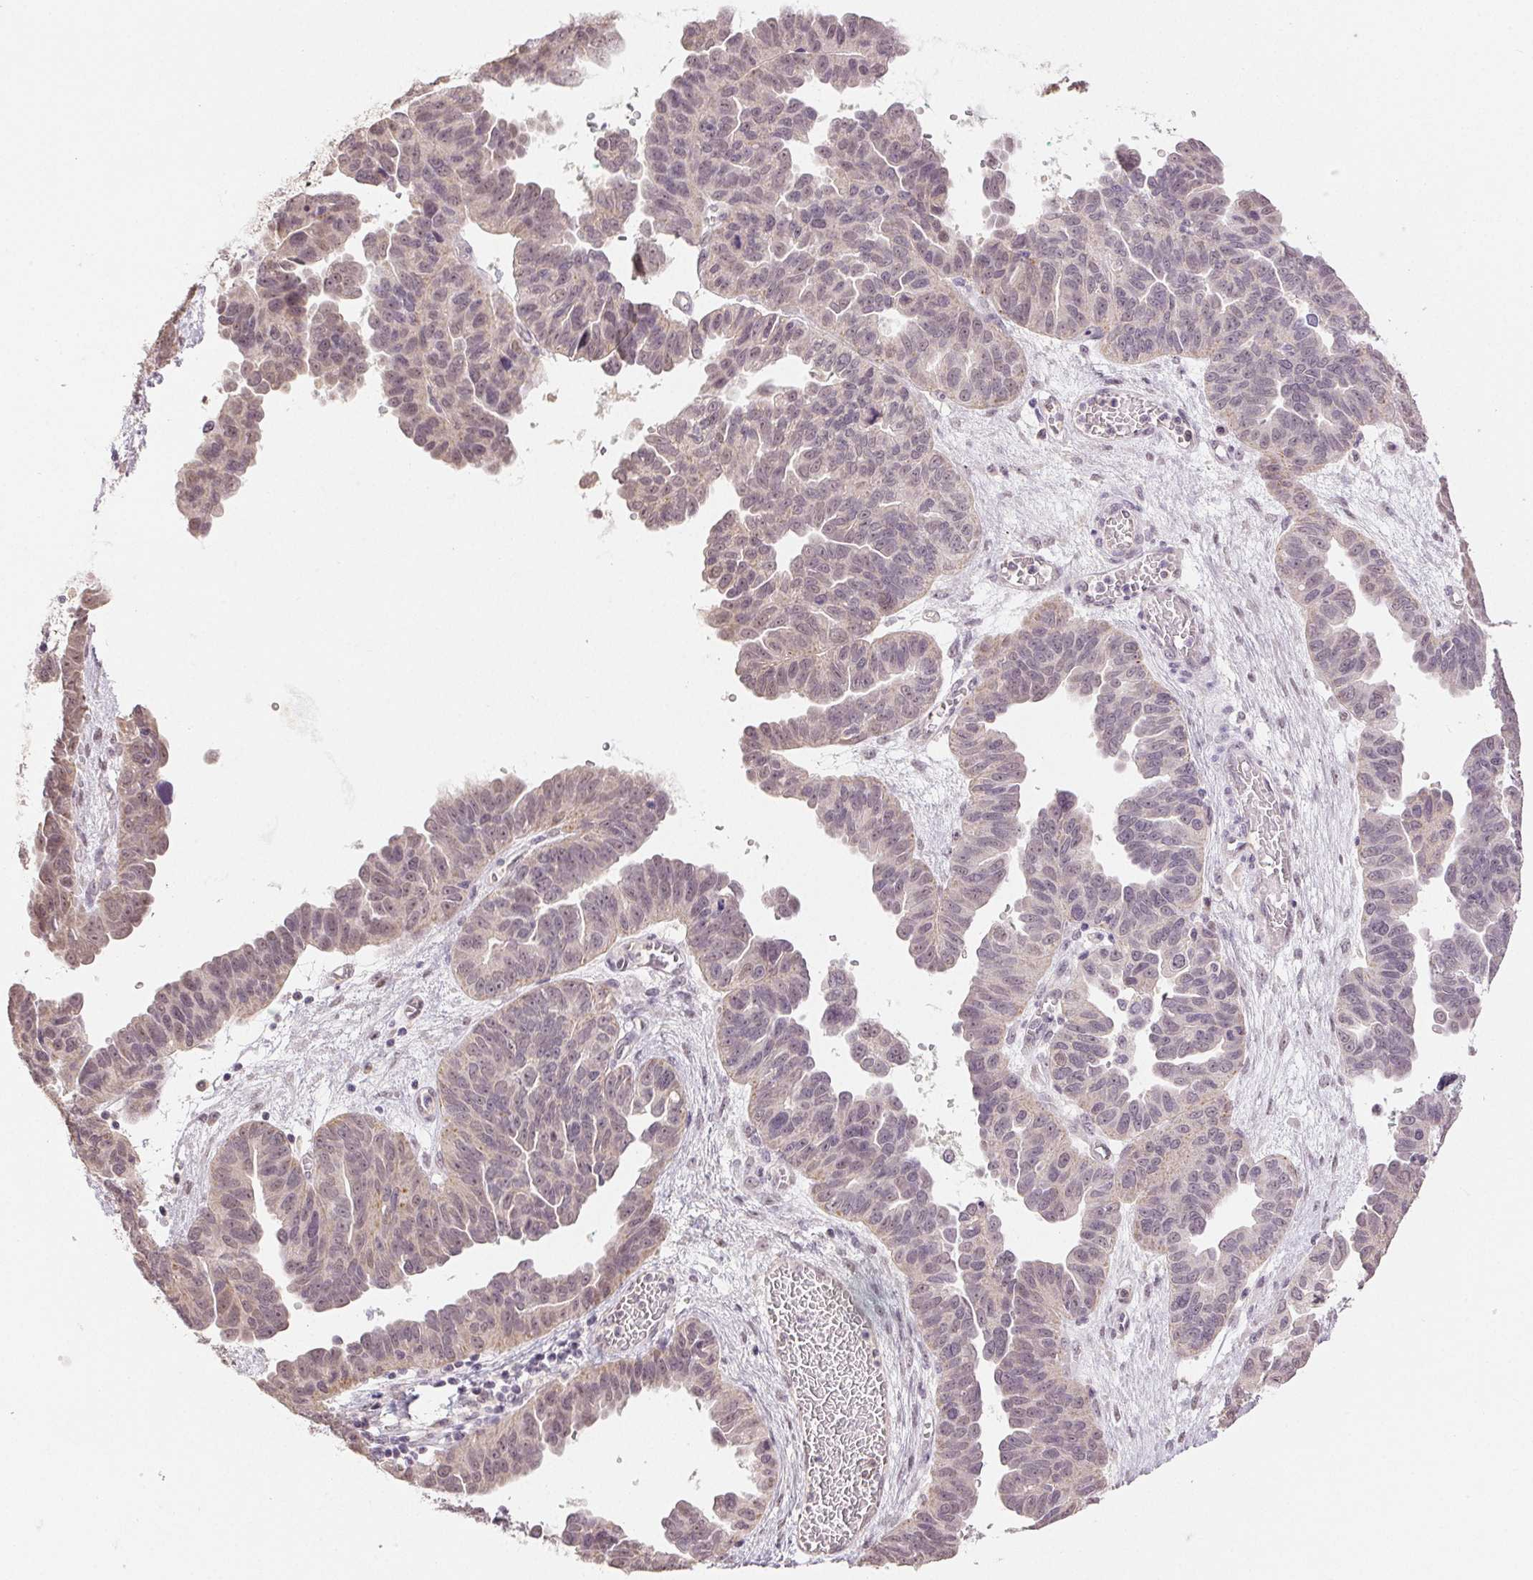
{"staining": {"intensity": "weak", "quantity": "<25%", "location": "nuclear"}, "tissue": "ovarian cancer", "cell_type": "Tumor cells", "image_type": "cancer", "snomed": [{"axis": "morphology", "description": "Cystadenocarcinoma, serous, NOS"}, {"axis": "topography", "description": "Ovary"}], "caption": "Immunohistochemistry (IHC) micrograph of human ovarian serous cystadenocarcinoma stained for a protein (brown), which reveals no staining in tumor cells.", "gene": "PLCB1", "patient": {"sex": "female", "age": 64}}